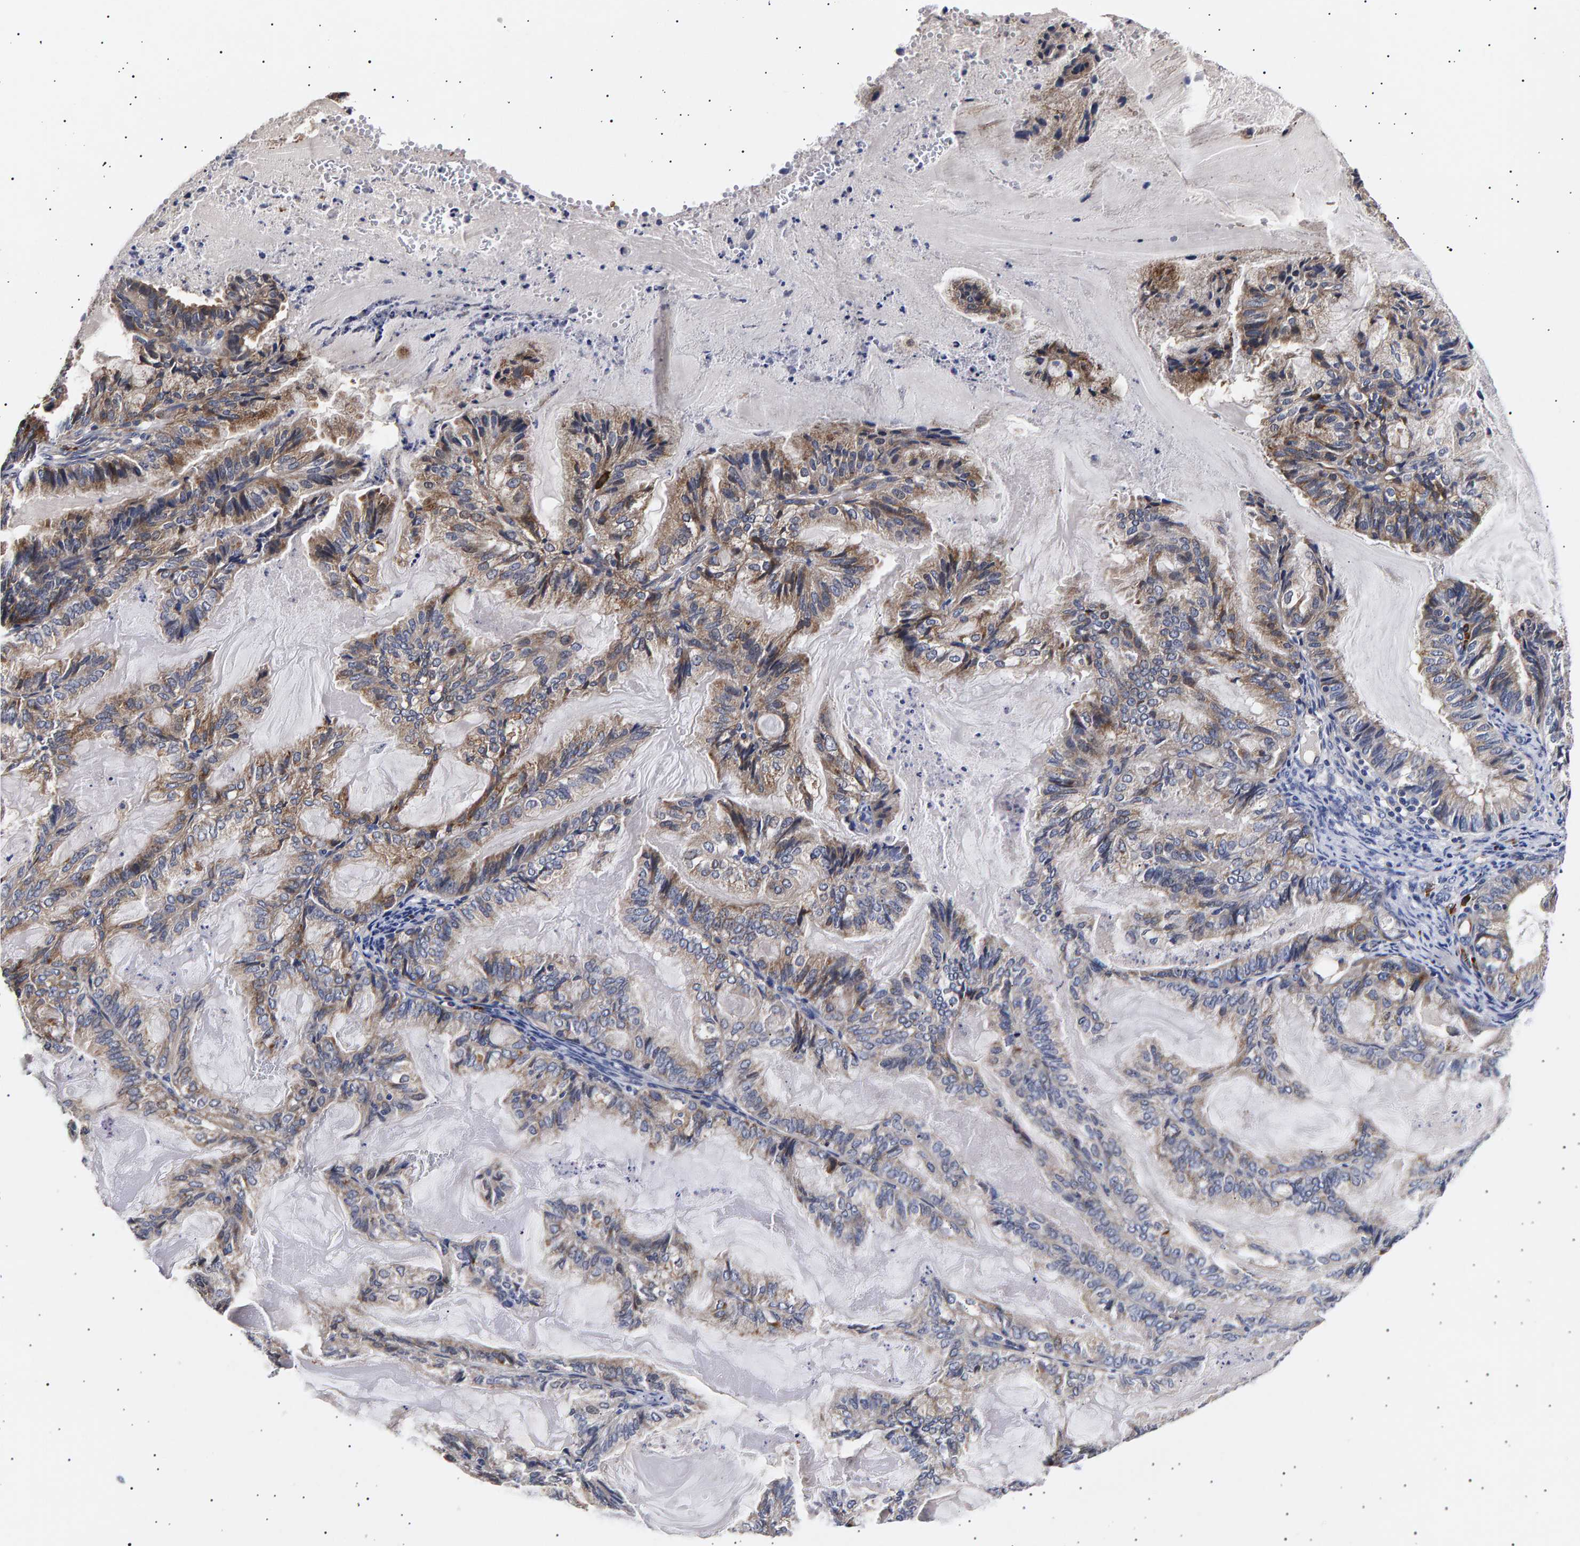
{"staining": {"intensity": "weak", "quantity": "25%-75%", "location": "cytoplasmic/membranous"}, "tissue": "endometrial cancer", "cell_type": "Tumor cells", "image_type": "cancer", "snomed": [{"axis": "morphology", "description": "Adenocarcinoma, NOS"}, {"axis": "topography", "description": "Endometrium"}], "caption": "DAB immunohistochemical staining of endometrial cancer demonstrates weak cytoplasmic/membranous protein positivity in approximately 25%-75% of tumor cells.", "gene": "ANKRD40", "patient": {"sex": "female", "age": 86}}